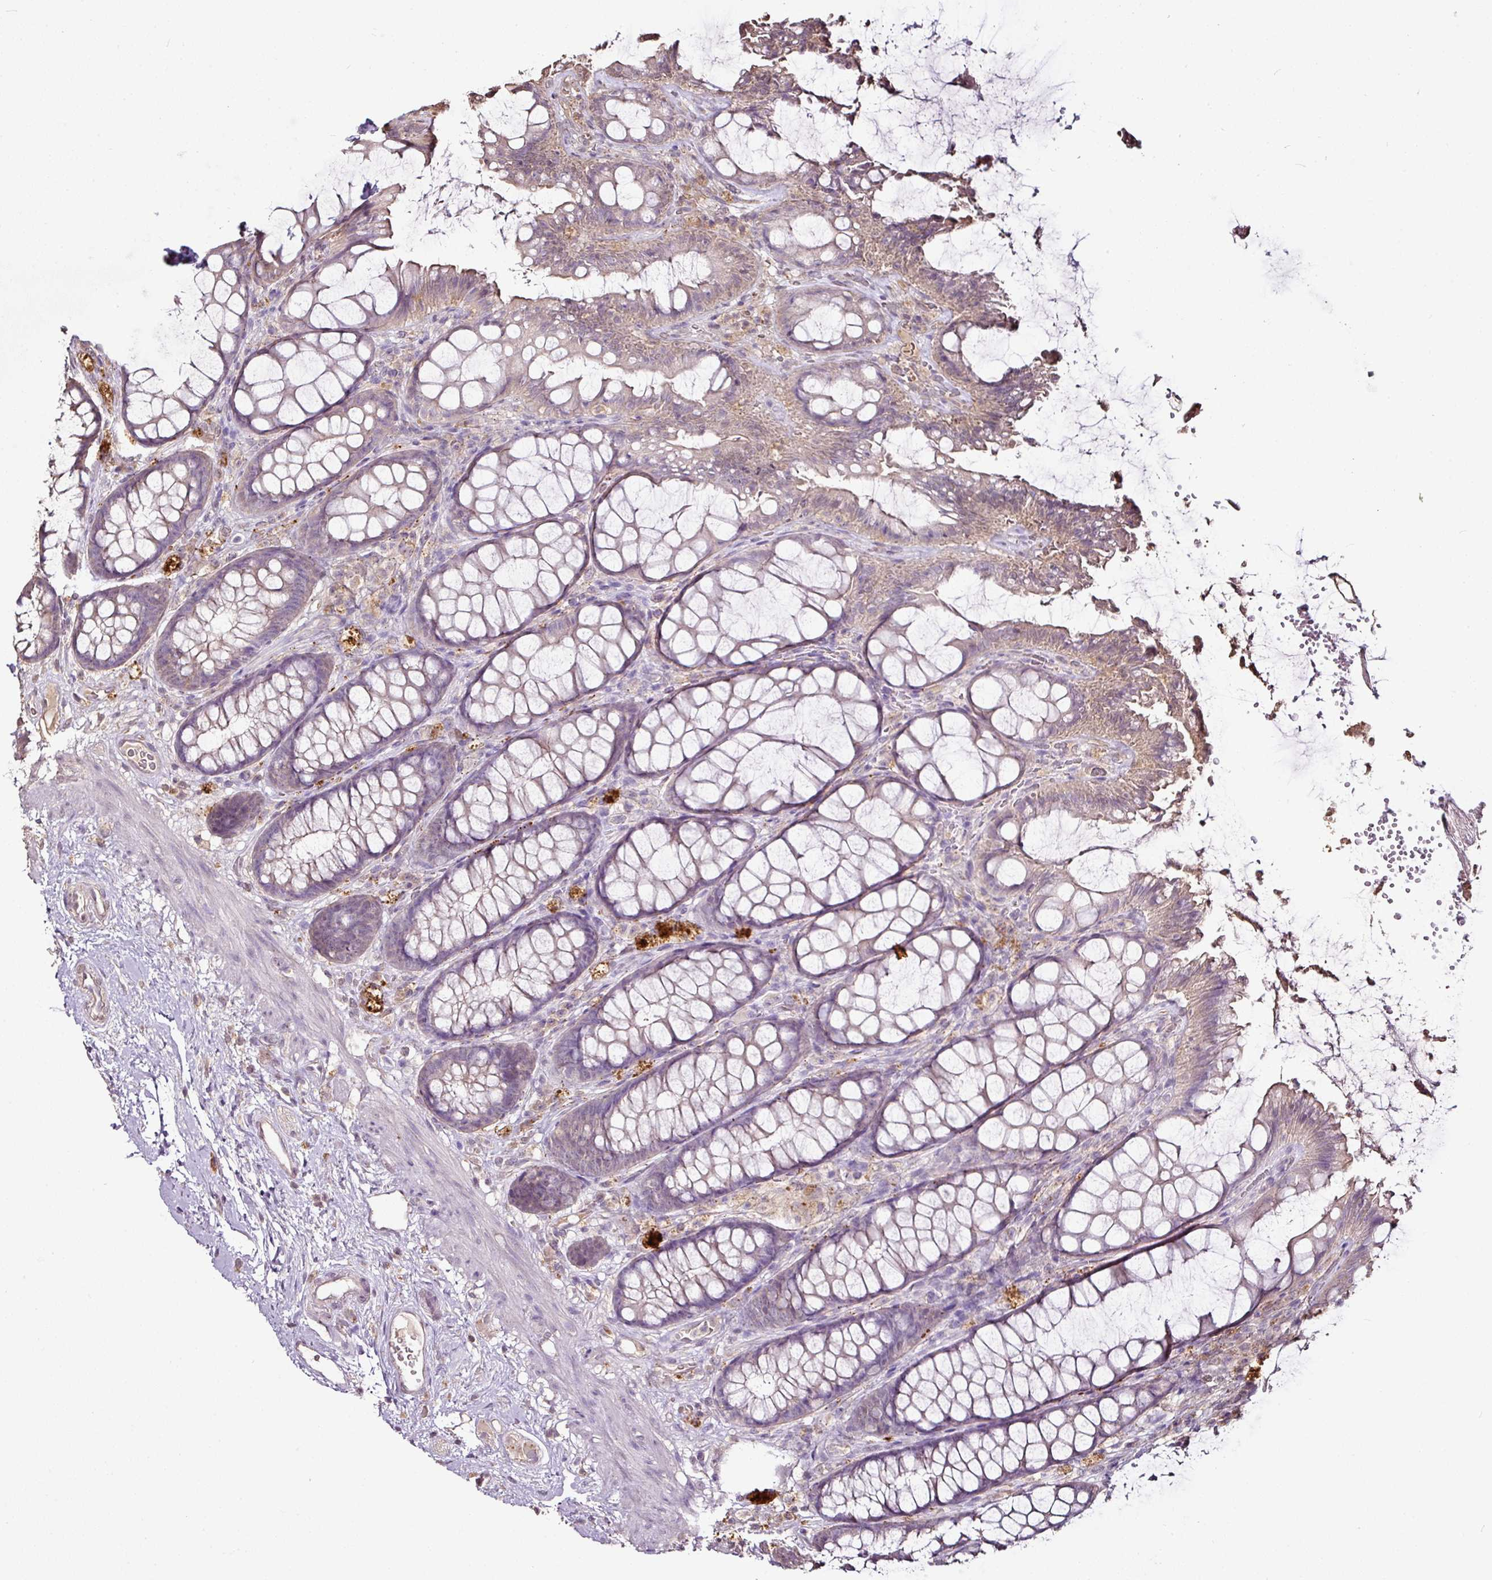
{"staining": {"intensity": "moderate", "quantity": "<25%", "location": "cytoplasmic/membranous"}, "tissue": "rectum", "cell_type": "Glandular cells", "image_type": "normal", "snomed": [{"axis": "morphology", "description": "Normal tissue, NOS"}, {"axis": "topography", "description": "Rectum"}], "caption": "DAB immunohistochemical staining of normal human rectum reveals moderate cytoplasmic/membranous protein staining in approximately <25% of glandular cells.", "gene": "RPL38", "patient": {"sex": "female", "age": 67}}